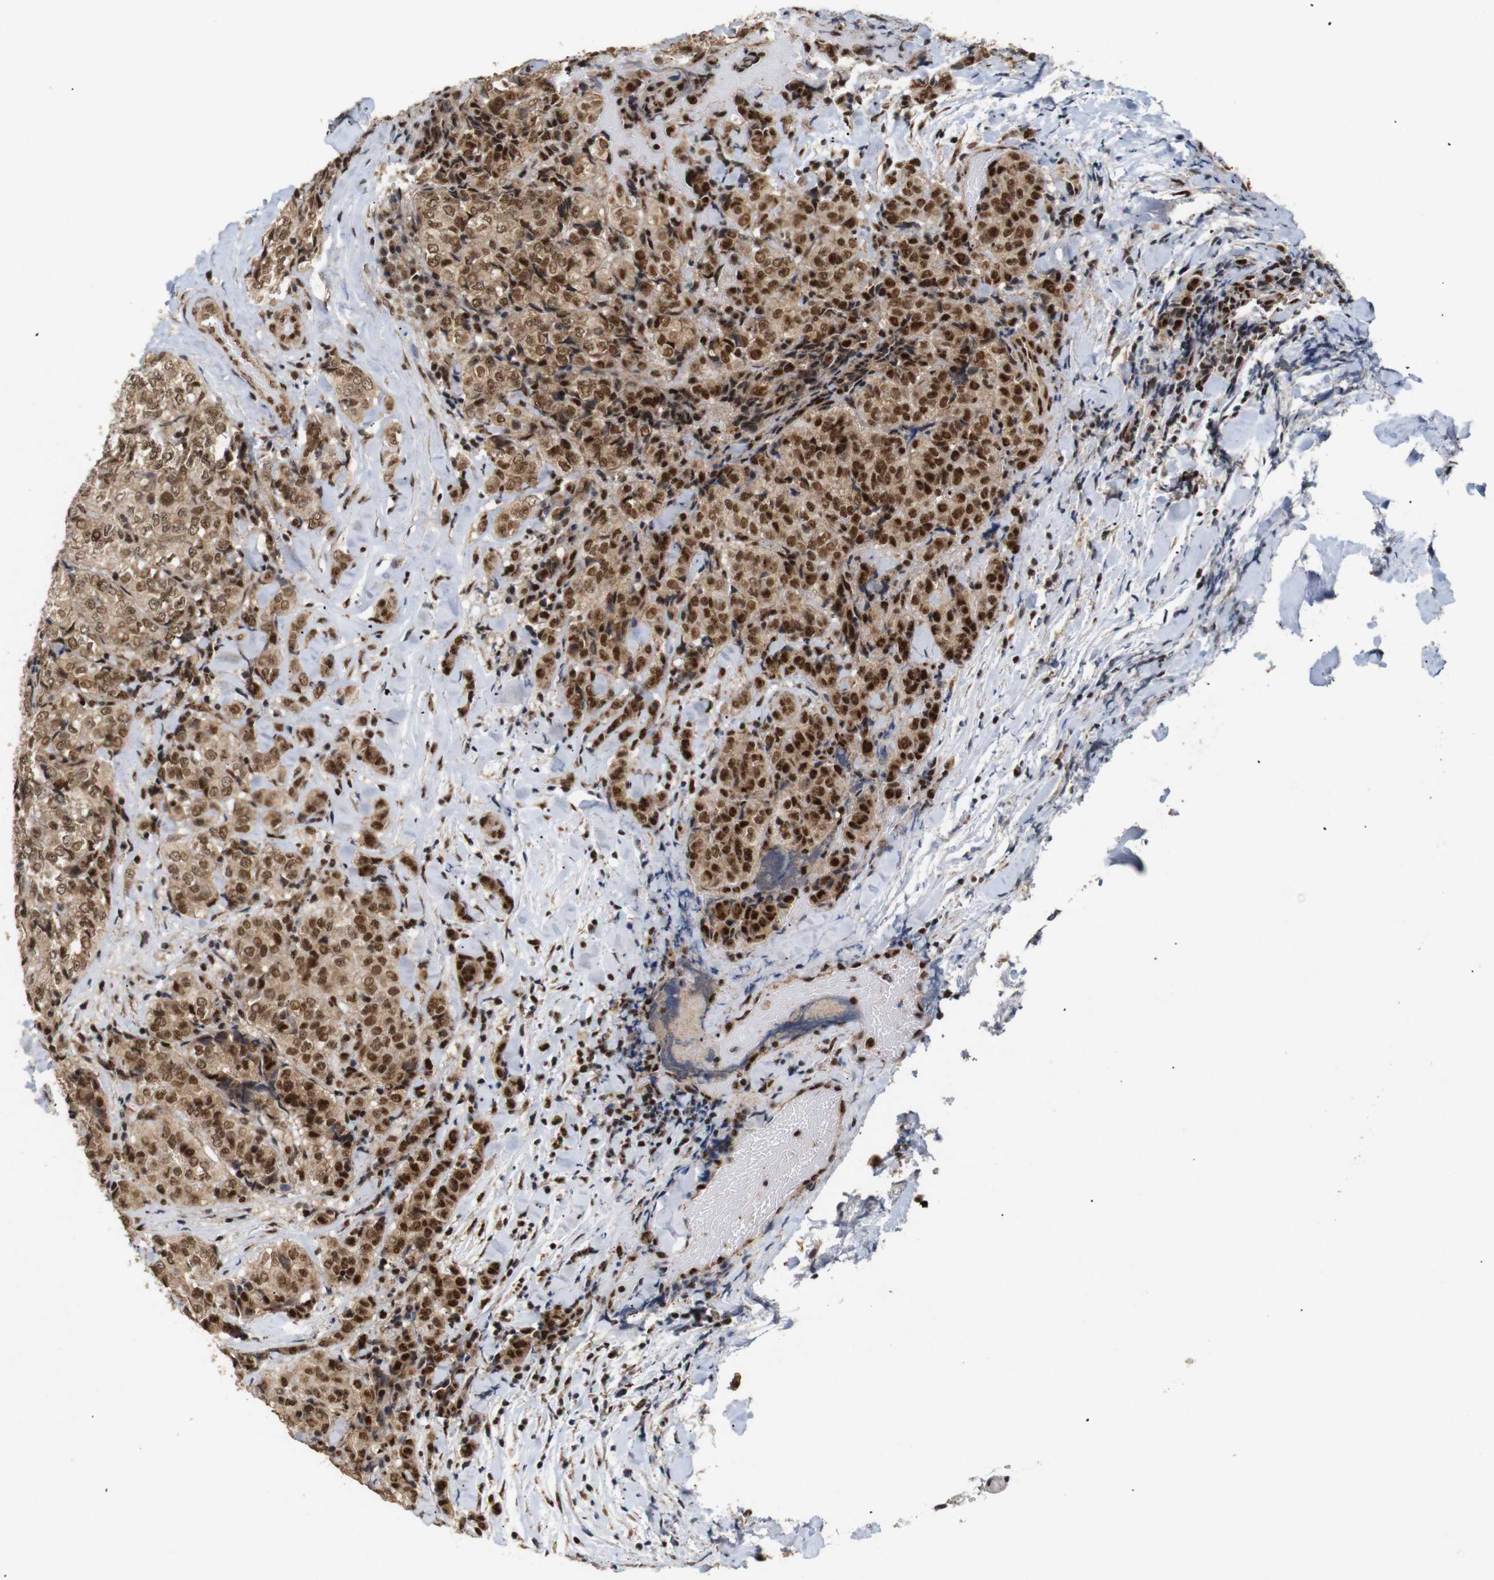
{"staining": {"intensity": "moderate", "quantity": ">75%", "location": "cytoplasmic/membranous,nuclear"}, "tissue": "thyroid cancer", "cell_type": "Tumor cells", "image_type": "cancer", "snomed": [{"axis": "morphology", "description": "Normal tissue, NOS"}, {"axis": "morphology", "description": "Papillary adenocarcinoma, NOS"}, {"axis": "topography", "description": "Thyroid gland"}], "caption": "High-magnification brightfield microscopy of thyroid cancer (papillary adenocarcinoma) stained with DAB (3,3'-diaminobenzidine) (brown) and counterstained with hematoxylin (blue). tumor cells exhibit moderate cytoplasmic/membranous and nuclear expression is seen in about>75% of cells.", "gene": "PYM1", "patient": {"sex": "female", "age": 30}}